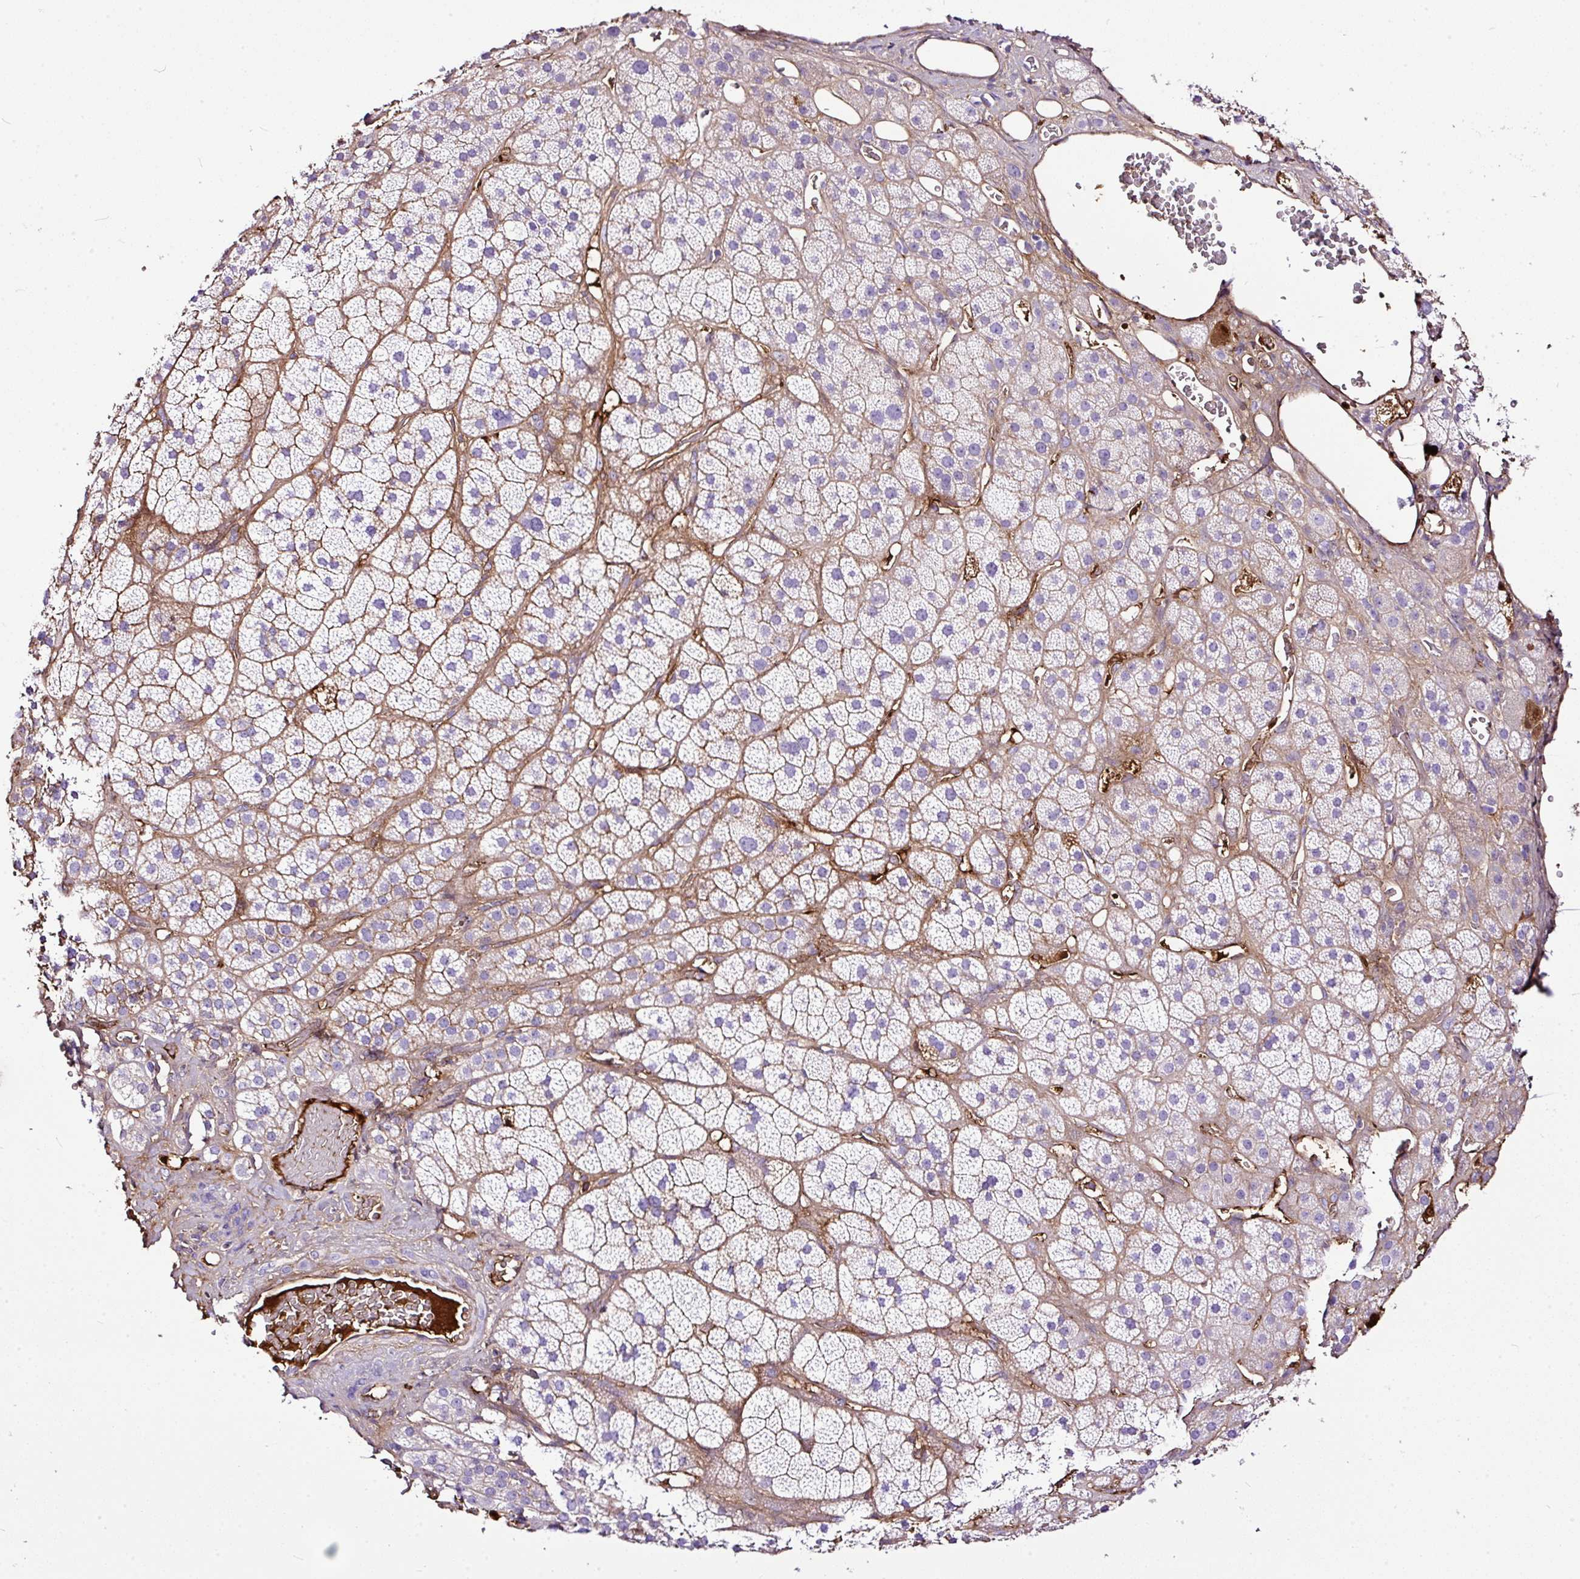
{"staining": {"intensity": "negative", "quantity": "none", "location": "none"}, "tissue": "adrenal gland", "cell_type": "Glandular cells", "image_type": "normal", "snomed": [{"axis": "morphology", "description": "Normal tissue, NOS"}, {"axis": "topography", "description": "Adrenal gland"}], "caption": "Protein analysis of unremarkable adrenal gland exhibits no significant positivity in glandular cells. (Brightfield microscopy of DAB immunohistochemistry at high magnification).", "gene": "CLEC3B", "patient": {"sex": "male", "age": 57}}